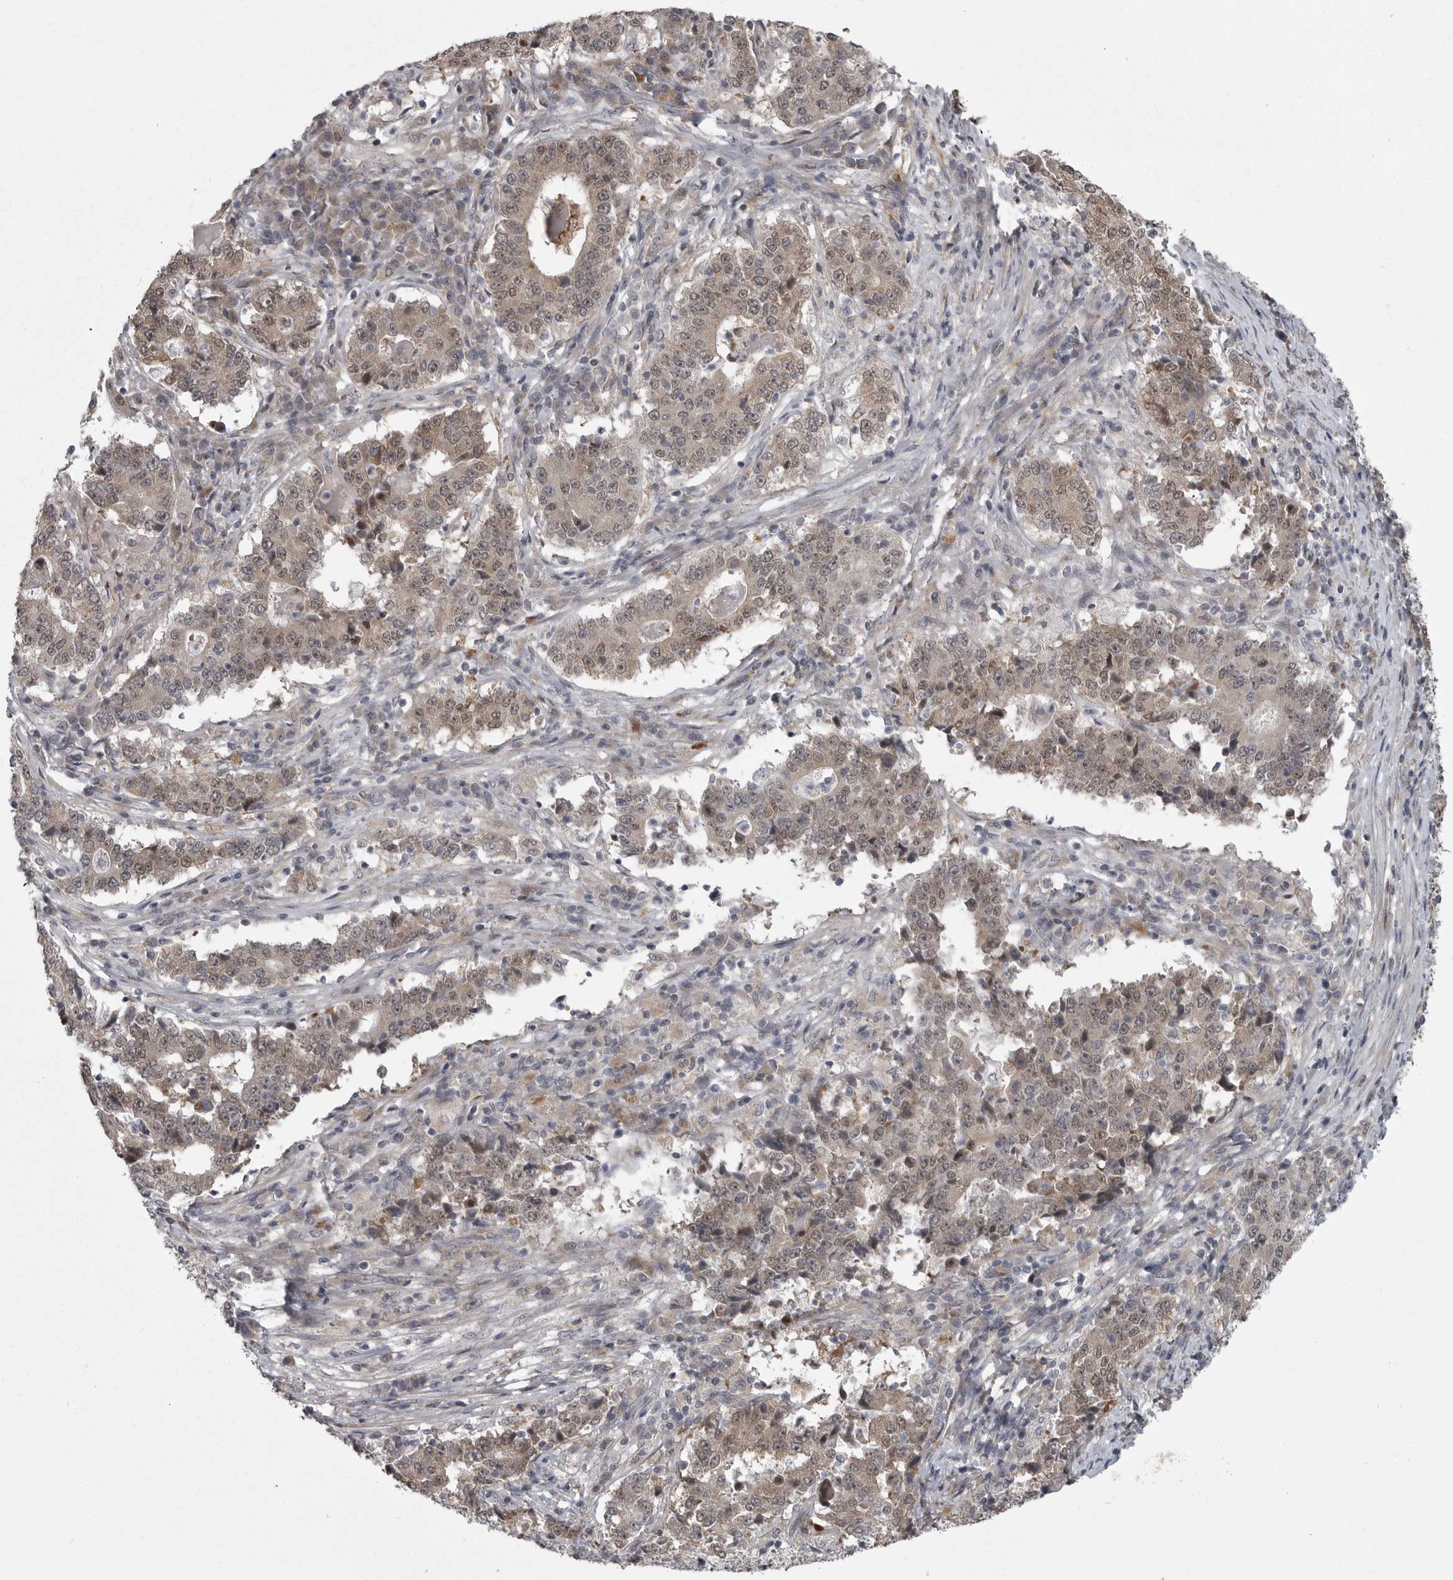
{"staining": {"intensity": "weak", "quantity": ">75%", "location": "cytoplasmic/membranous,nuclear"}, "tissue": "stomach cancer", "cell_type": "Tumor cells", "image_type": "cancer", "snomed": [{"axis": "morphology", "description": "Adenocarcinoma, NOS"}, {"axis": "topography", "description": "Stomach"}], "caption": "About >75% of tumor cells in human stomach cancer (adenocarcinoma) show weak cytoplasmic/membranous and nuclear protein staining as visualized by brown immunohistochemical staining.", "gene": "PPP1R9A", "patient": {"sex": "male", "age": 59}}